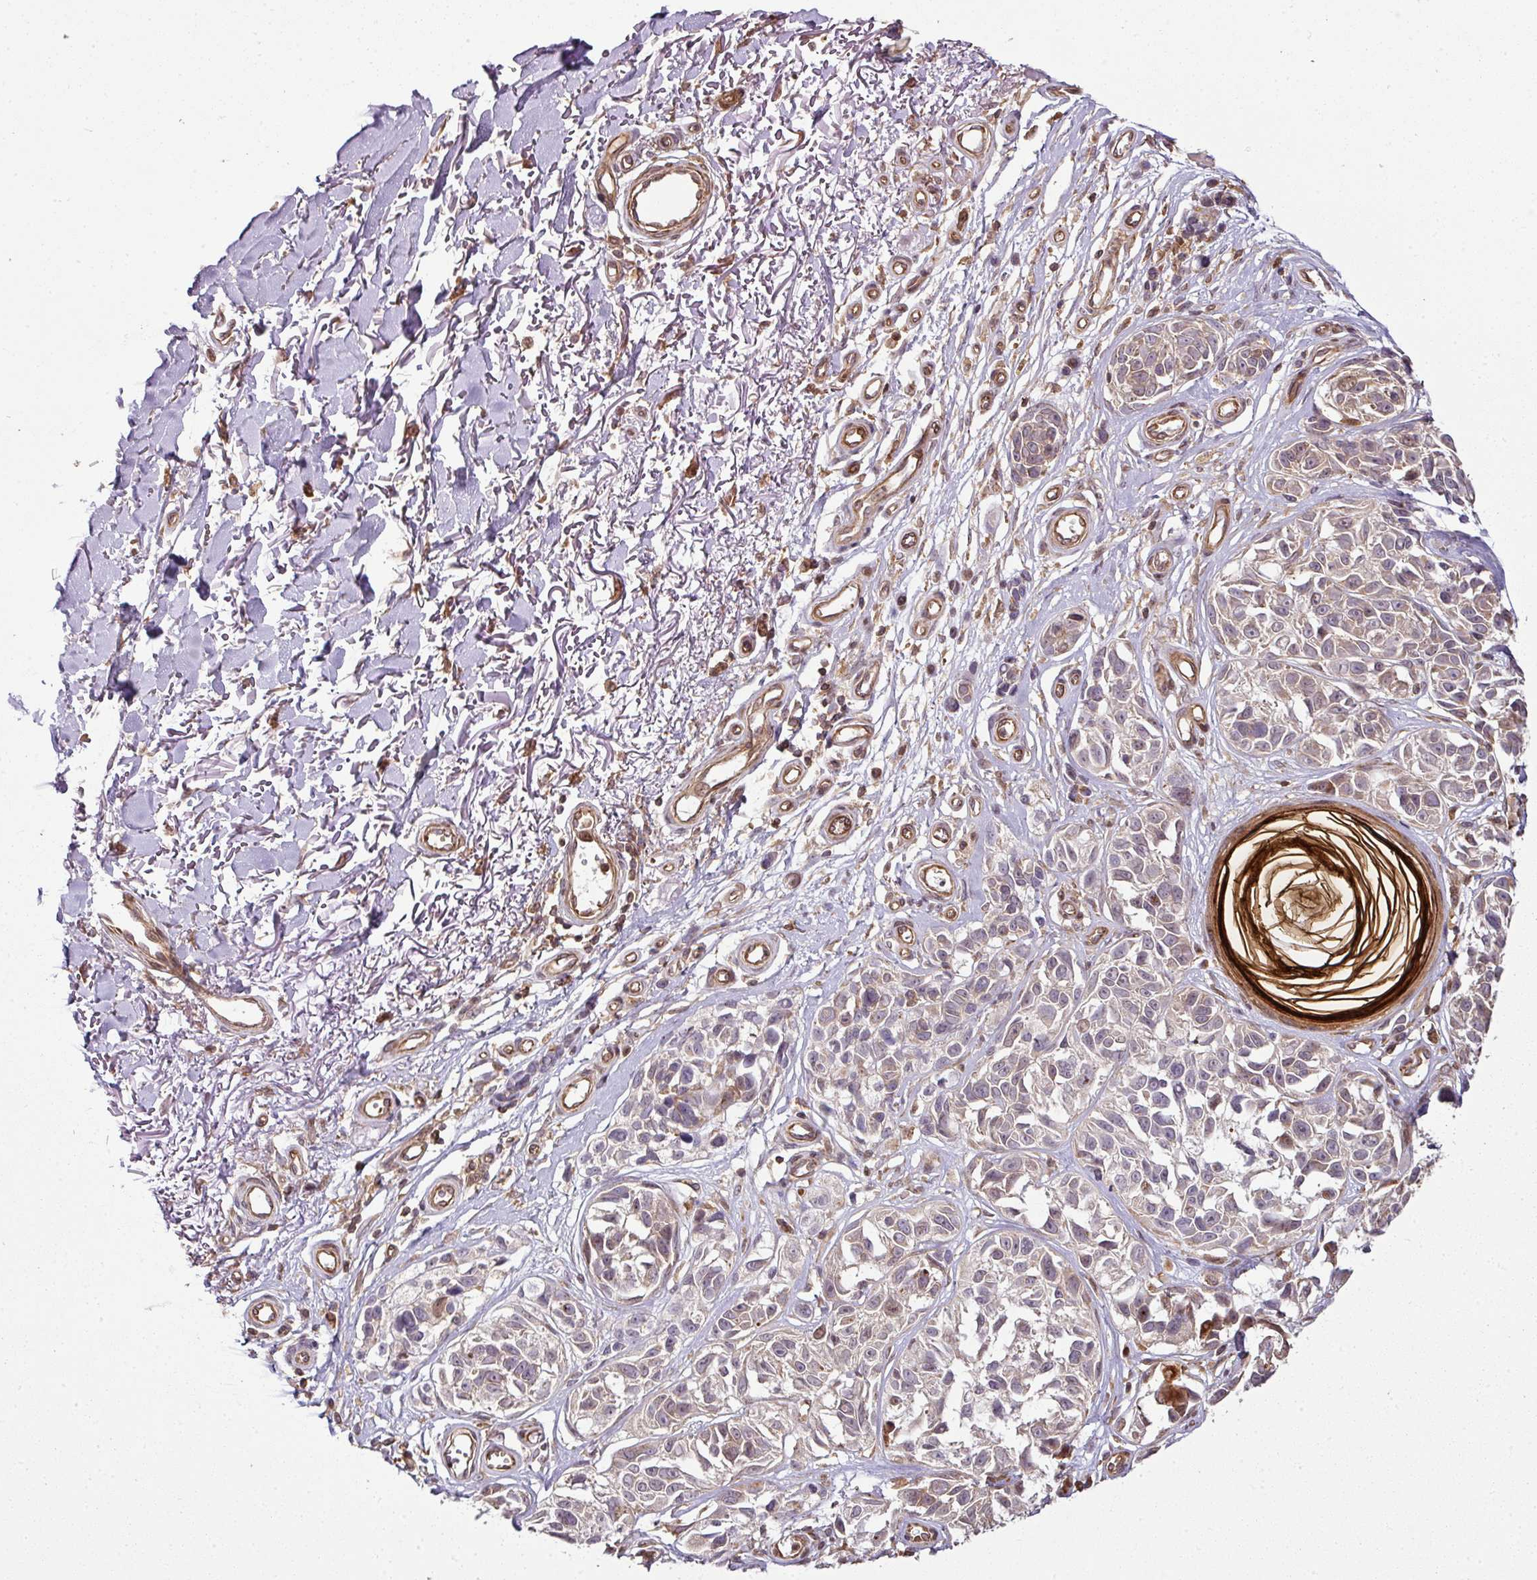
{"staining": {"intensity": "weak", "quantity": "25%-75%", "location": "cytoplasmic/membranous,nuclear"}, "tissue": "melanoma", "cell_type": "Tumor cells", "image_type": "cancer", "snomed": [{"axis": "morphology", "description": "Malignant melanoma, NOS"}, {"axis": "topography", "description": "Skin"}], "caption": "The histopathology image exhibits a brown stain indicating the presence of a protein in the cytoplasmic/membranous and nuclear of tumor cells in melanoma.", "gene": "ATAT1", "patient": {"sex": "male", "age": 73}}